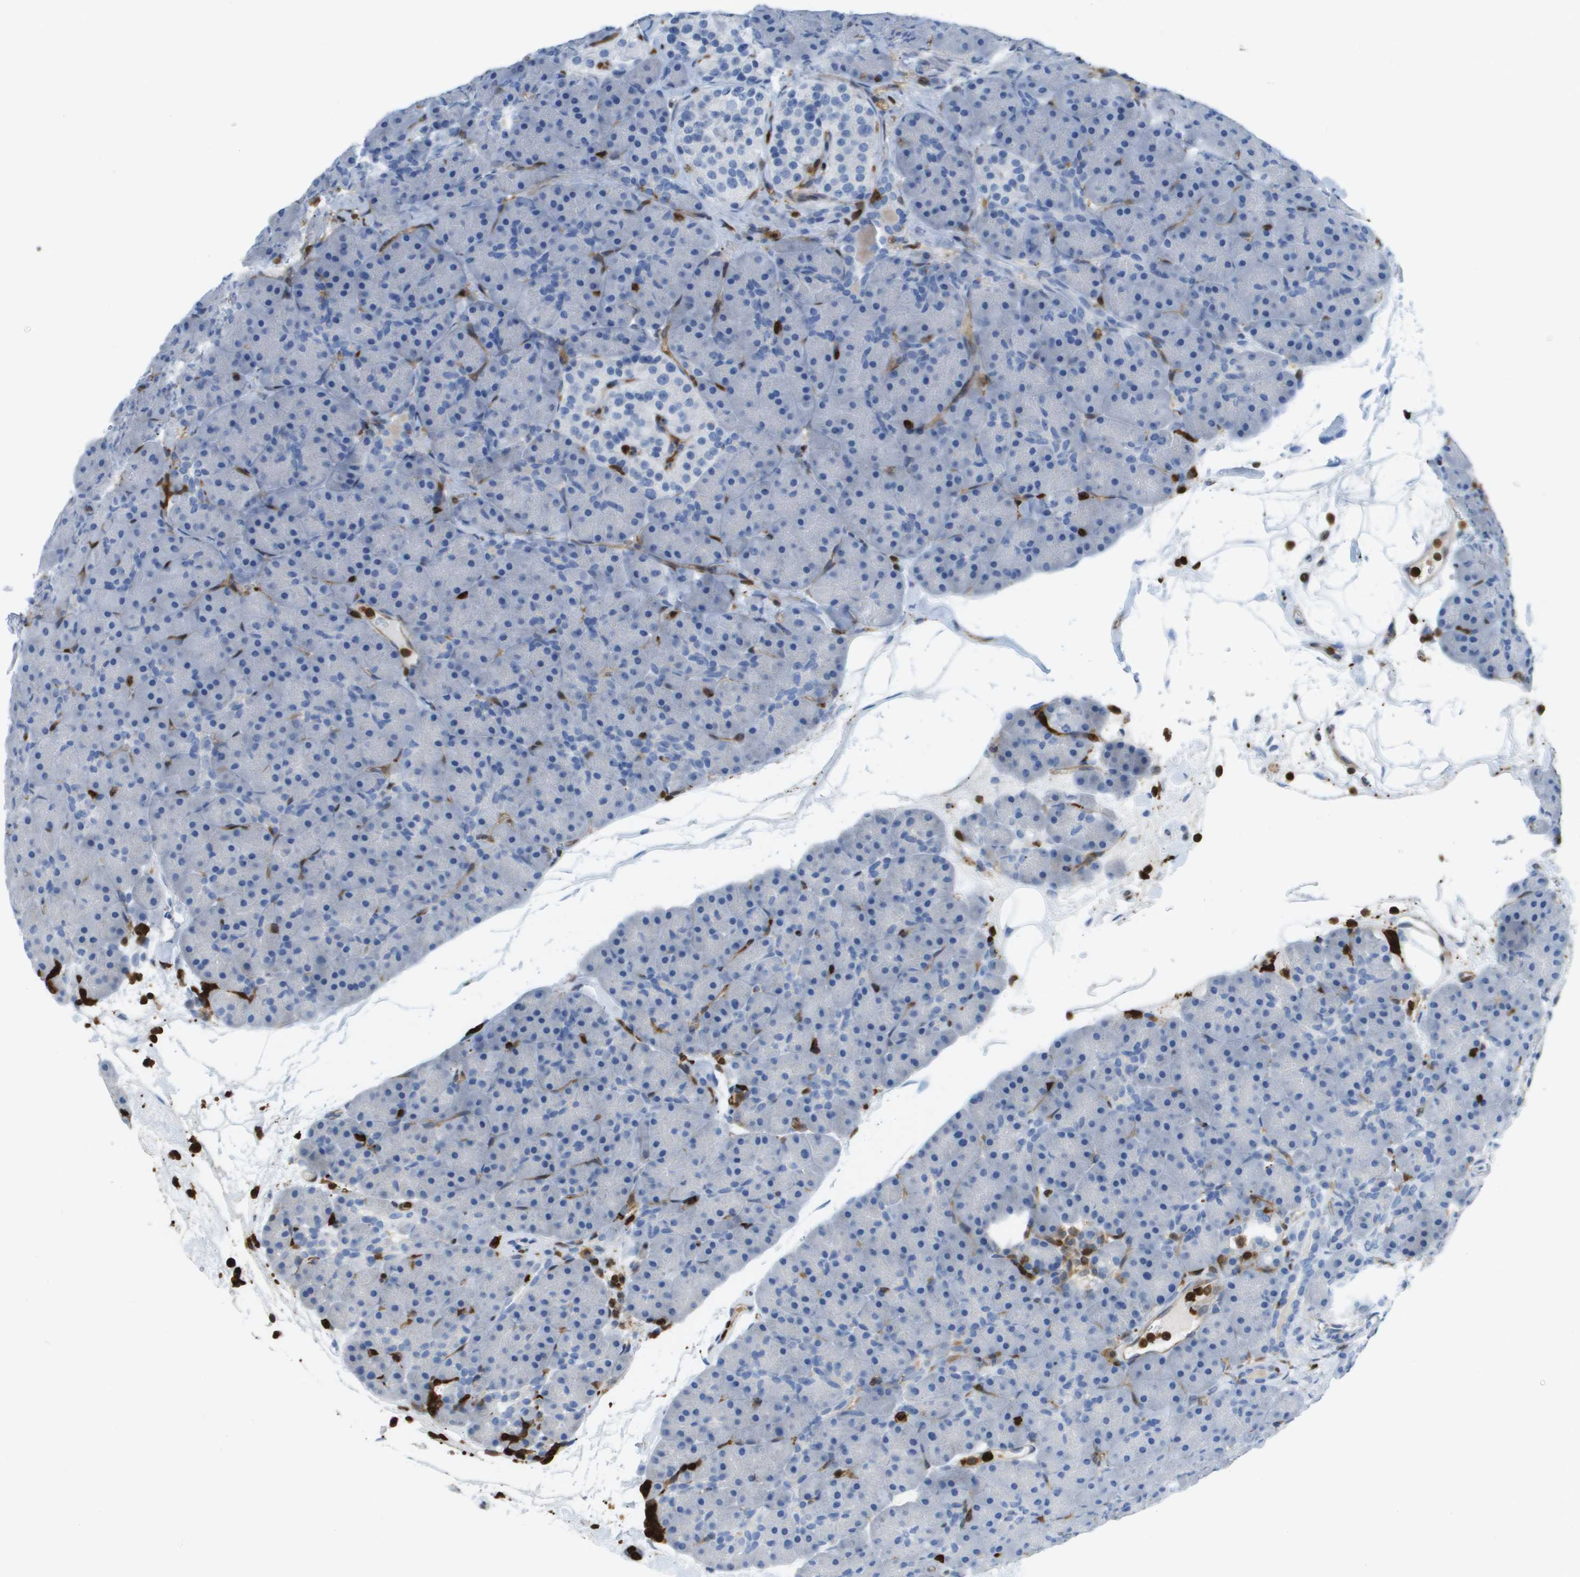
{"staining": {"intensity": "negative", "quantity": "none", "location": "none"}, "tissue": "pancreas", "cell_type": "Exocrine glandular cells", "image_type": "normal", "snomed": [{"axis": "morphology", "description": "Normal tissue, NOS"}, {"axis": "topography", "description": "Pancreas"}], "caption": "The IHC histopathology image has no significant expression in exocrine glandular cells of pancreas. (DAB (3,3'-diaminobenzidine) immunohistochemistry (IHC), high magnification).", "gene": "DOCK5", "patient": {"sex": "male", "age": 66}}